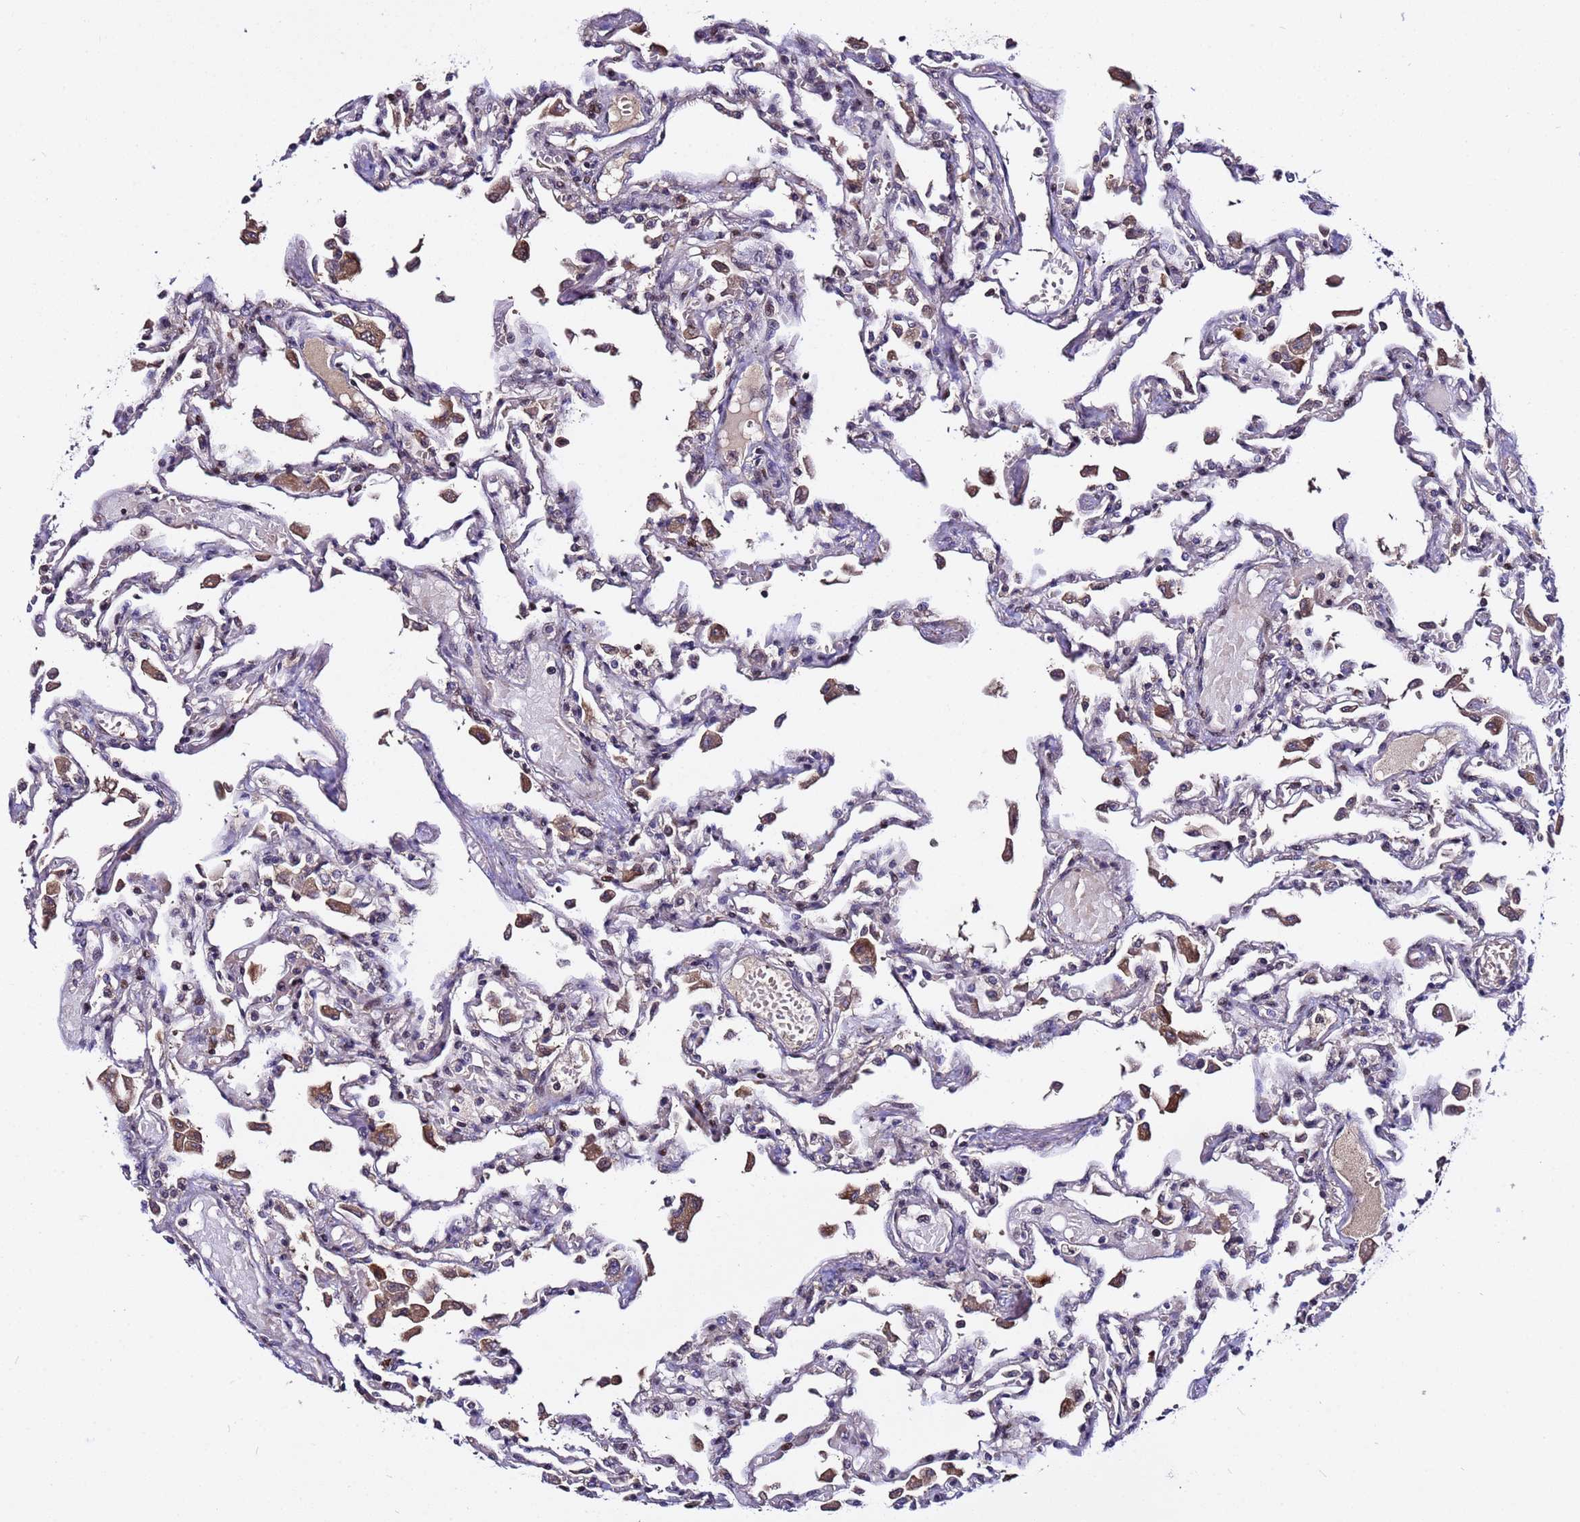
{"staining": {"intensity": "negative", "quantity": "none", "location": "none"}, "tissue": "lung", "cell_type": "Alveolar cells", "image_type": "normal", "snomed": [{"axis": "morphology", "description": "Normal tissue, NOS"}, {"axis": "topography", "description": "Bronchus"}, {"axis": "topography", "description": "Lung"}], "caption": "Normal lung was stained to show a protein in brown. There is no significant expression in alveolar cells.", "gene": "WNK4", "patient": {"sex": "female", "age": 49}}